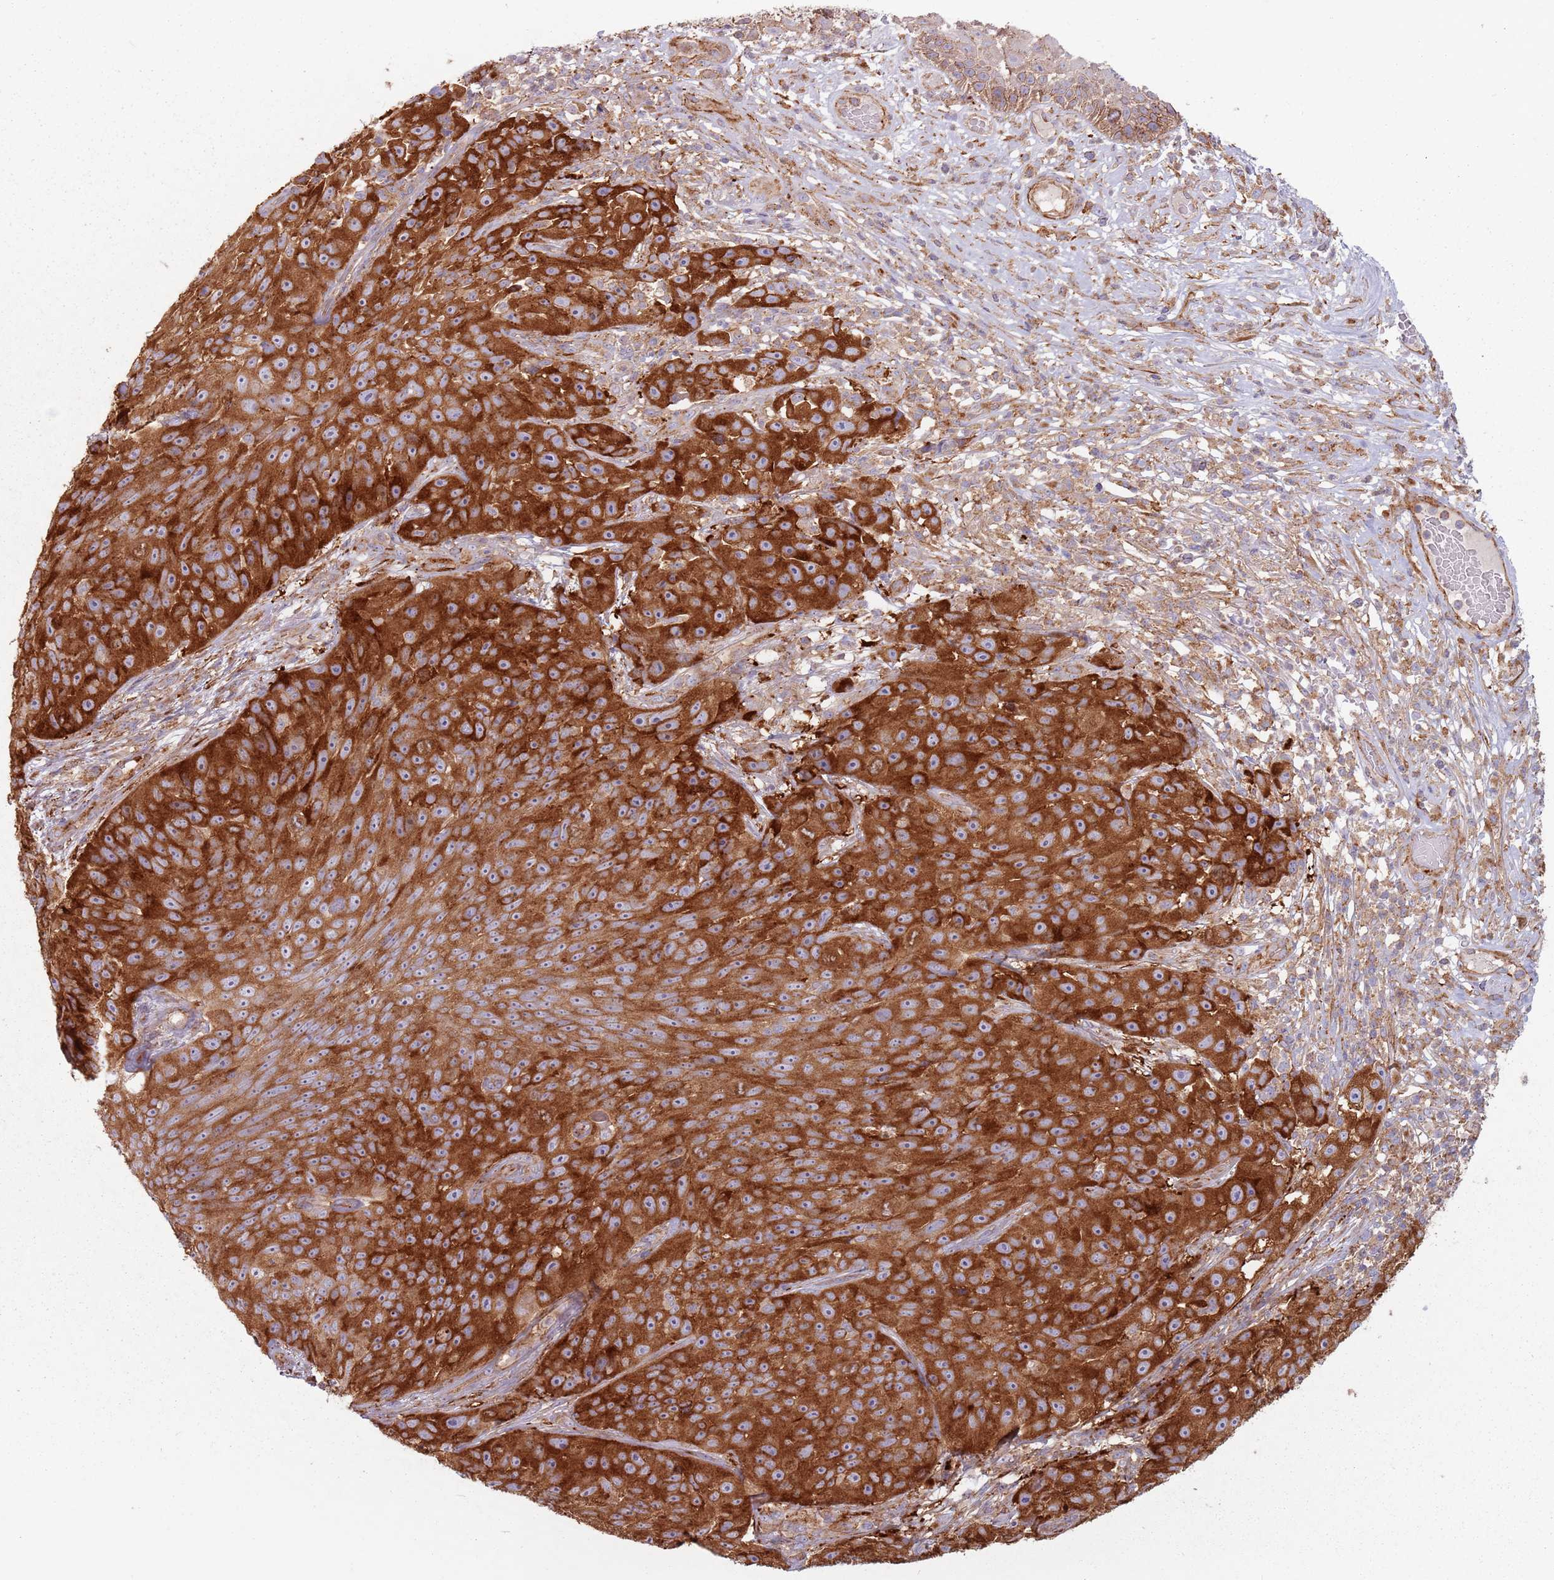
{"staining": {"intensity": "strong", "quantity": ">75%", "location": "cytoplasmic/membranous"}, "tissue": "skin cancer", "cell_type": "Tumor cells", "image_type": "cancer", "snomed": [{"axis": "morphology", "description": "Squamous cell carcinoma, NOS"}, {"axis": "topography", "description": "Skin"}], "caption": "Immunohistochemical staining of human skin cancer demonstrates high levels of strong cytoplasmic/membranous staining in approximately >75% of tumor cells.", "gene": "TPD52L2", "patient": {"sex": "female", "age": 87}}